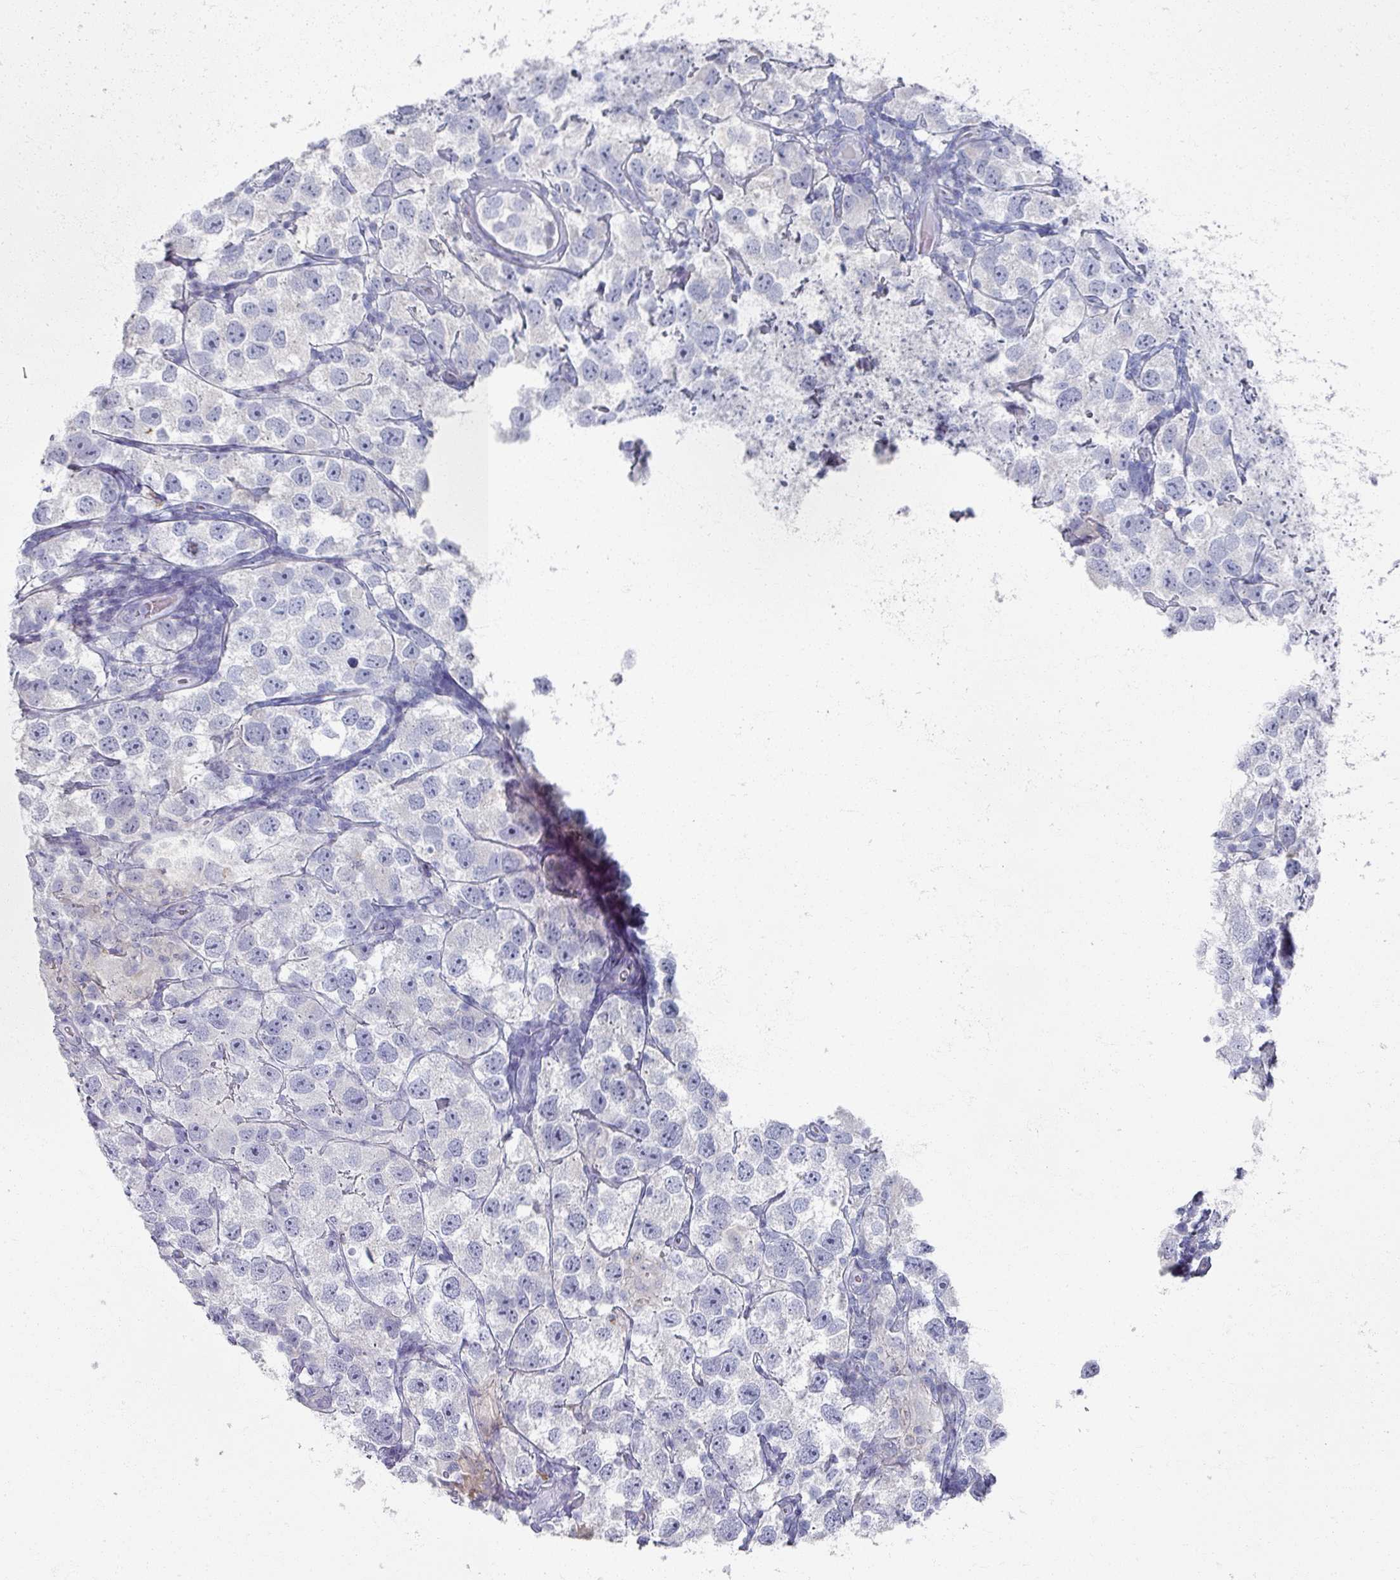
{"staining": {"intensity": "negative", "quantity": "none", "location": "none"}, "tissue": "testis cancer", "cell_type": "Tumor cells", "image_type": "cancer", "snomed": [{"axis": "morphology", "description": "Seminoma, NOS"}, {"axis": "topography", "description": "Testis"}], "caption": "This micrograph is of seminoma (testis) stained with immunohistochemistry to label a protein in brown with the nuclei are counter-stained blue. There is no expression in tumor cells.", "gene": "OMG", "patient": {"sex": "male", "age": 26}}